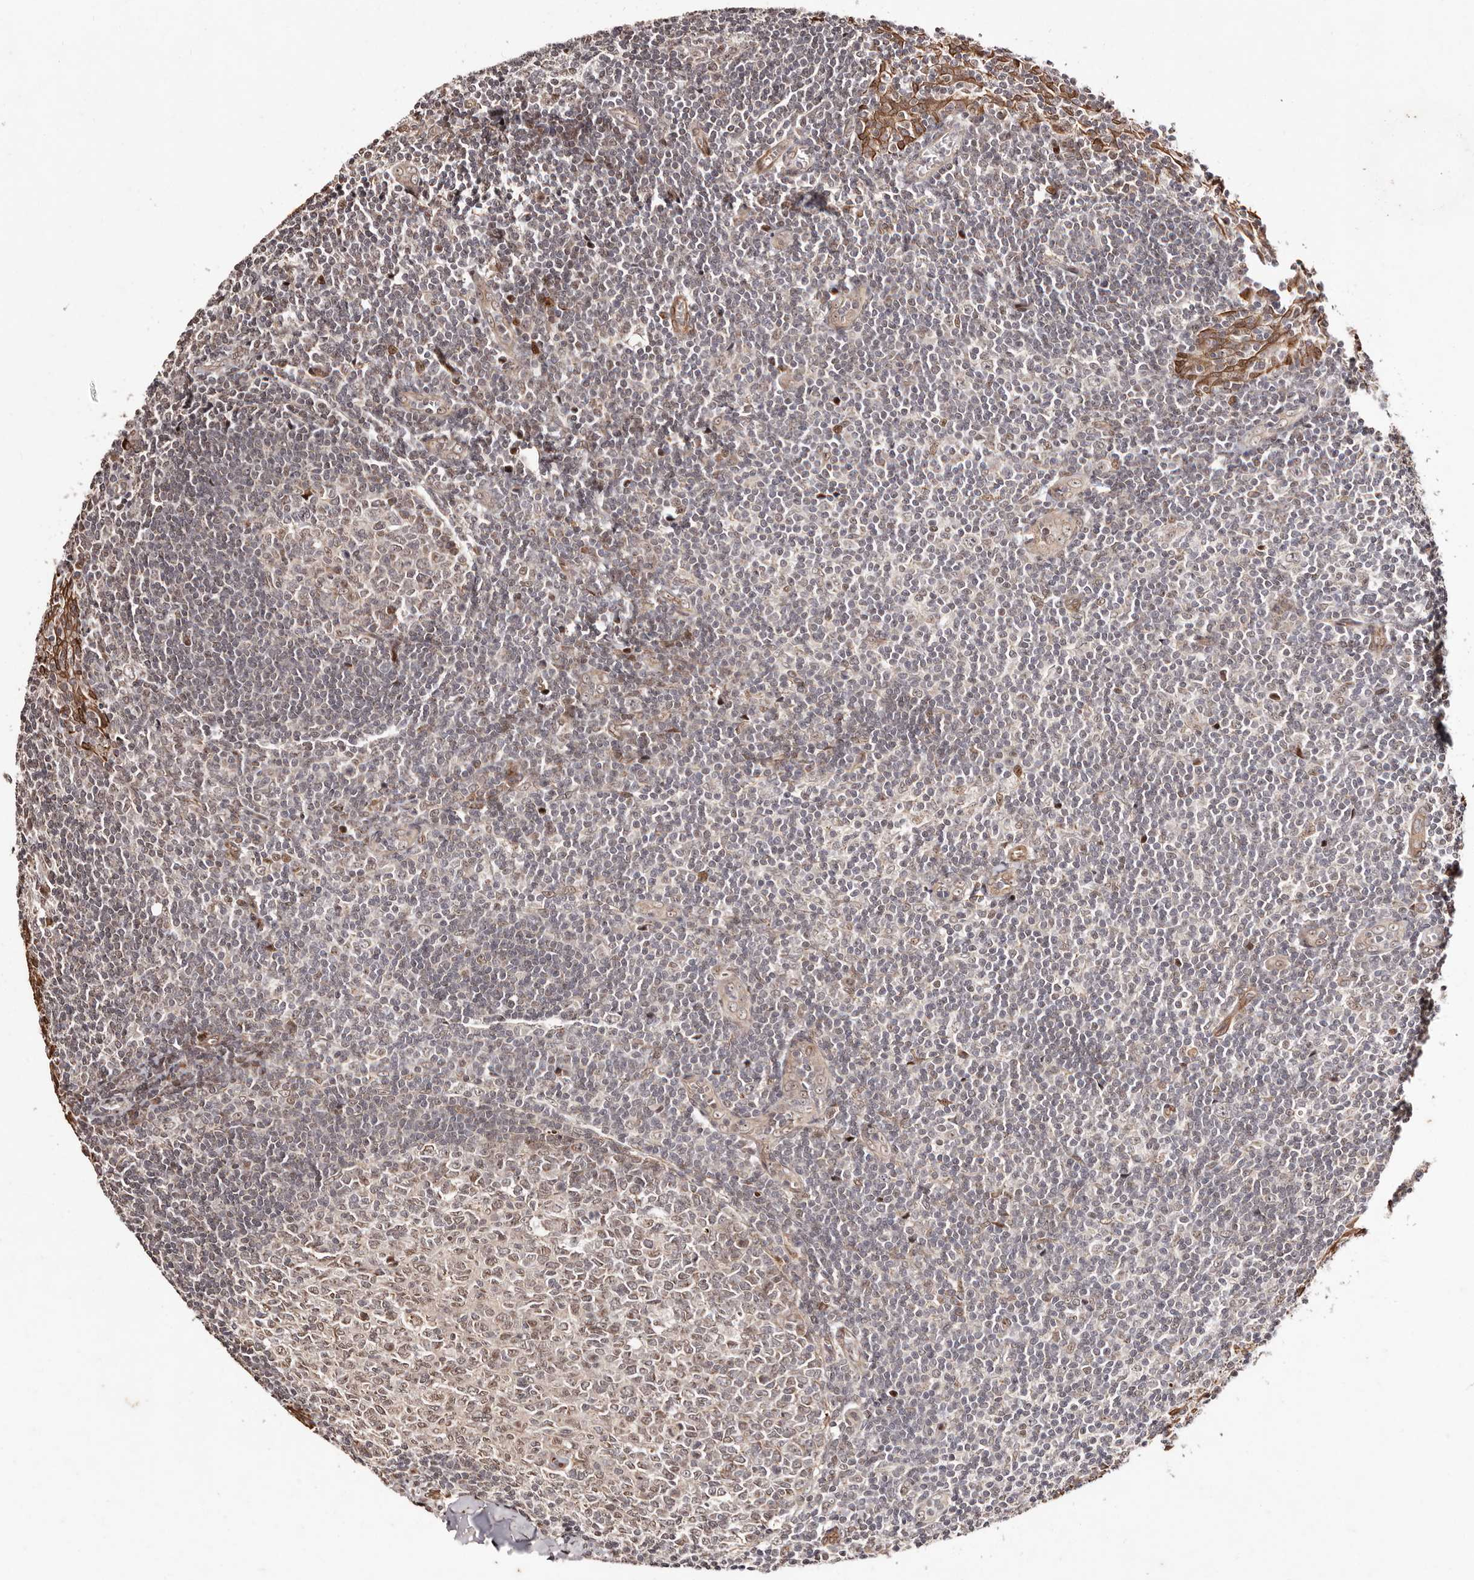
{"staining": {"intensity": "weak", "quantity": "25%-75%", "location": "nuclear"}, "tissue": "tonsil", "cell_type": "Germinal center cells", "image_type": "normal", "snomed": [{"axis": "morphology", "description": "Normal tissue, NOS"}, {"axis": "topography", "description": "Tonsil"}], "caption": "Immunohistochemical staining of normal tonsil demonstrates low levels of weak nuclear expression in approximately 25%-75% of germinal center cells. (DAB (3,3'-diaminobenzidine) IHC, brown staining for protein, blue staining for nuclei).", "gene": "HIVEP3", "patient": {"sex": "male", "age": 27}}